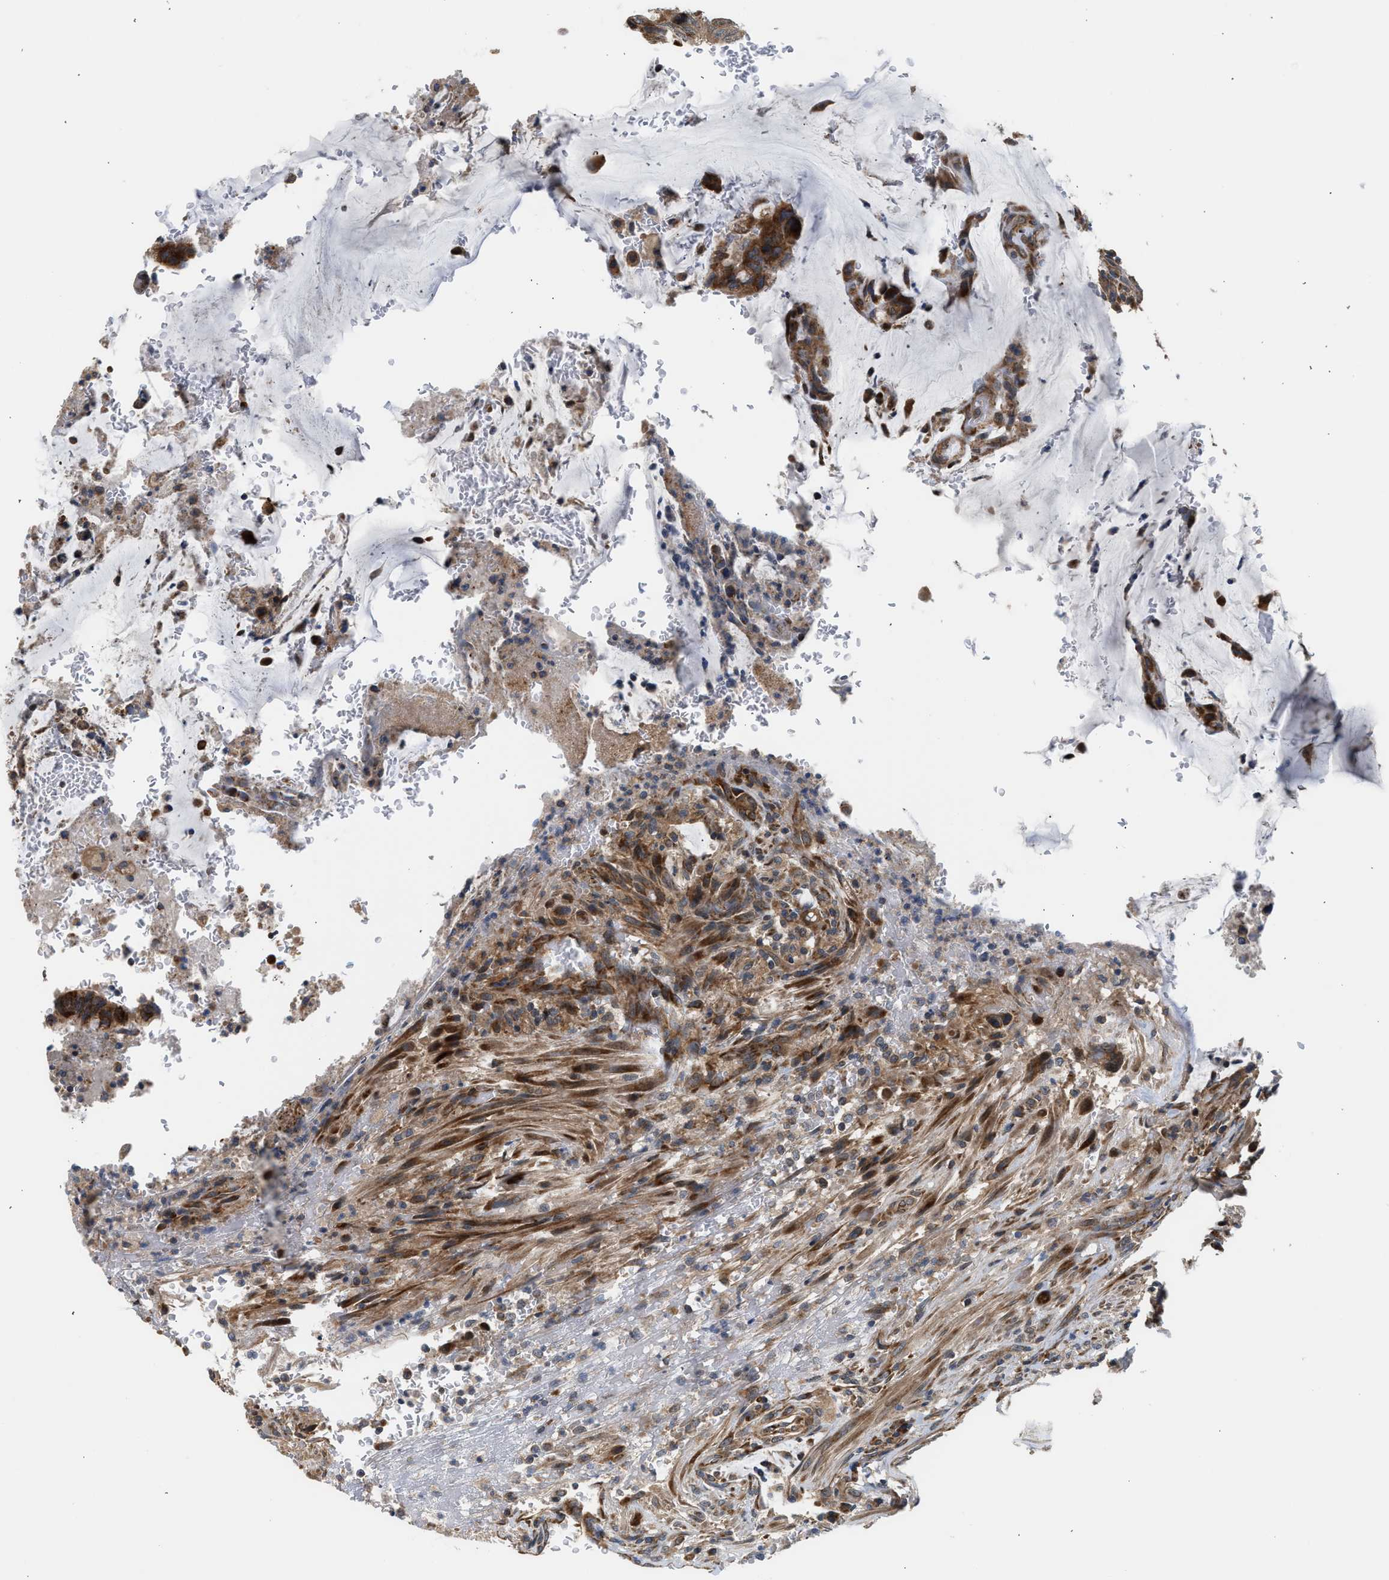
{"staining": {"intensity": "moderate", "quantity": ">75%", "location": "cytoplasmic/membranous"}, "tissue": "colorectal cancer", "cell_type": "Tumor cells", "image_type": "cancer", "snomed": [{"axis": "morphology", "description": "Normal tissue, NOS"}, {"axis": "morphology", "description": "Adenocarcinoma, NOS"}, {"axis": "topography", "description": "Rectum"}], "caption": "Colorectal adenocarcinoma tissue shows moderate cytoplasmic/membranous positivity in approximately >75% of tumor cells (DAB (3,3'-diaminobenzidine) = brown stain, brightfield microscopy at high magnification).", "gene": "POLG2", "patient": {"sex": "male", "age": 92}}